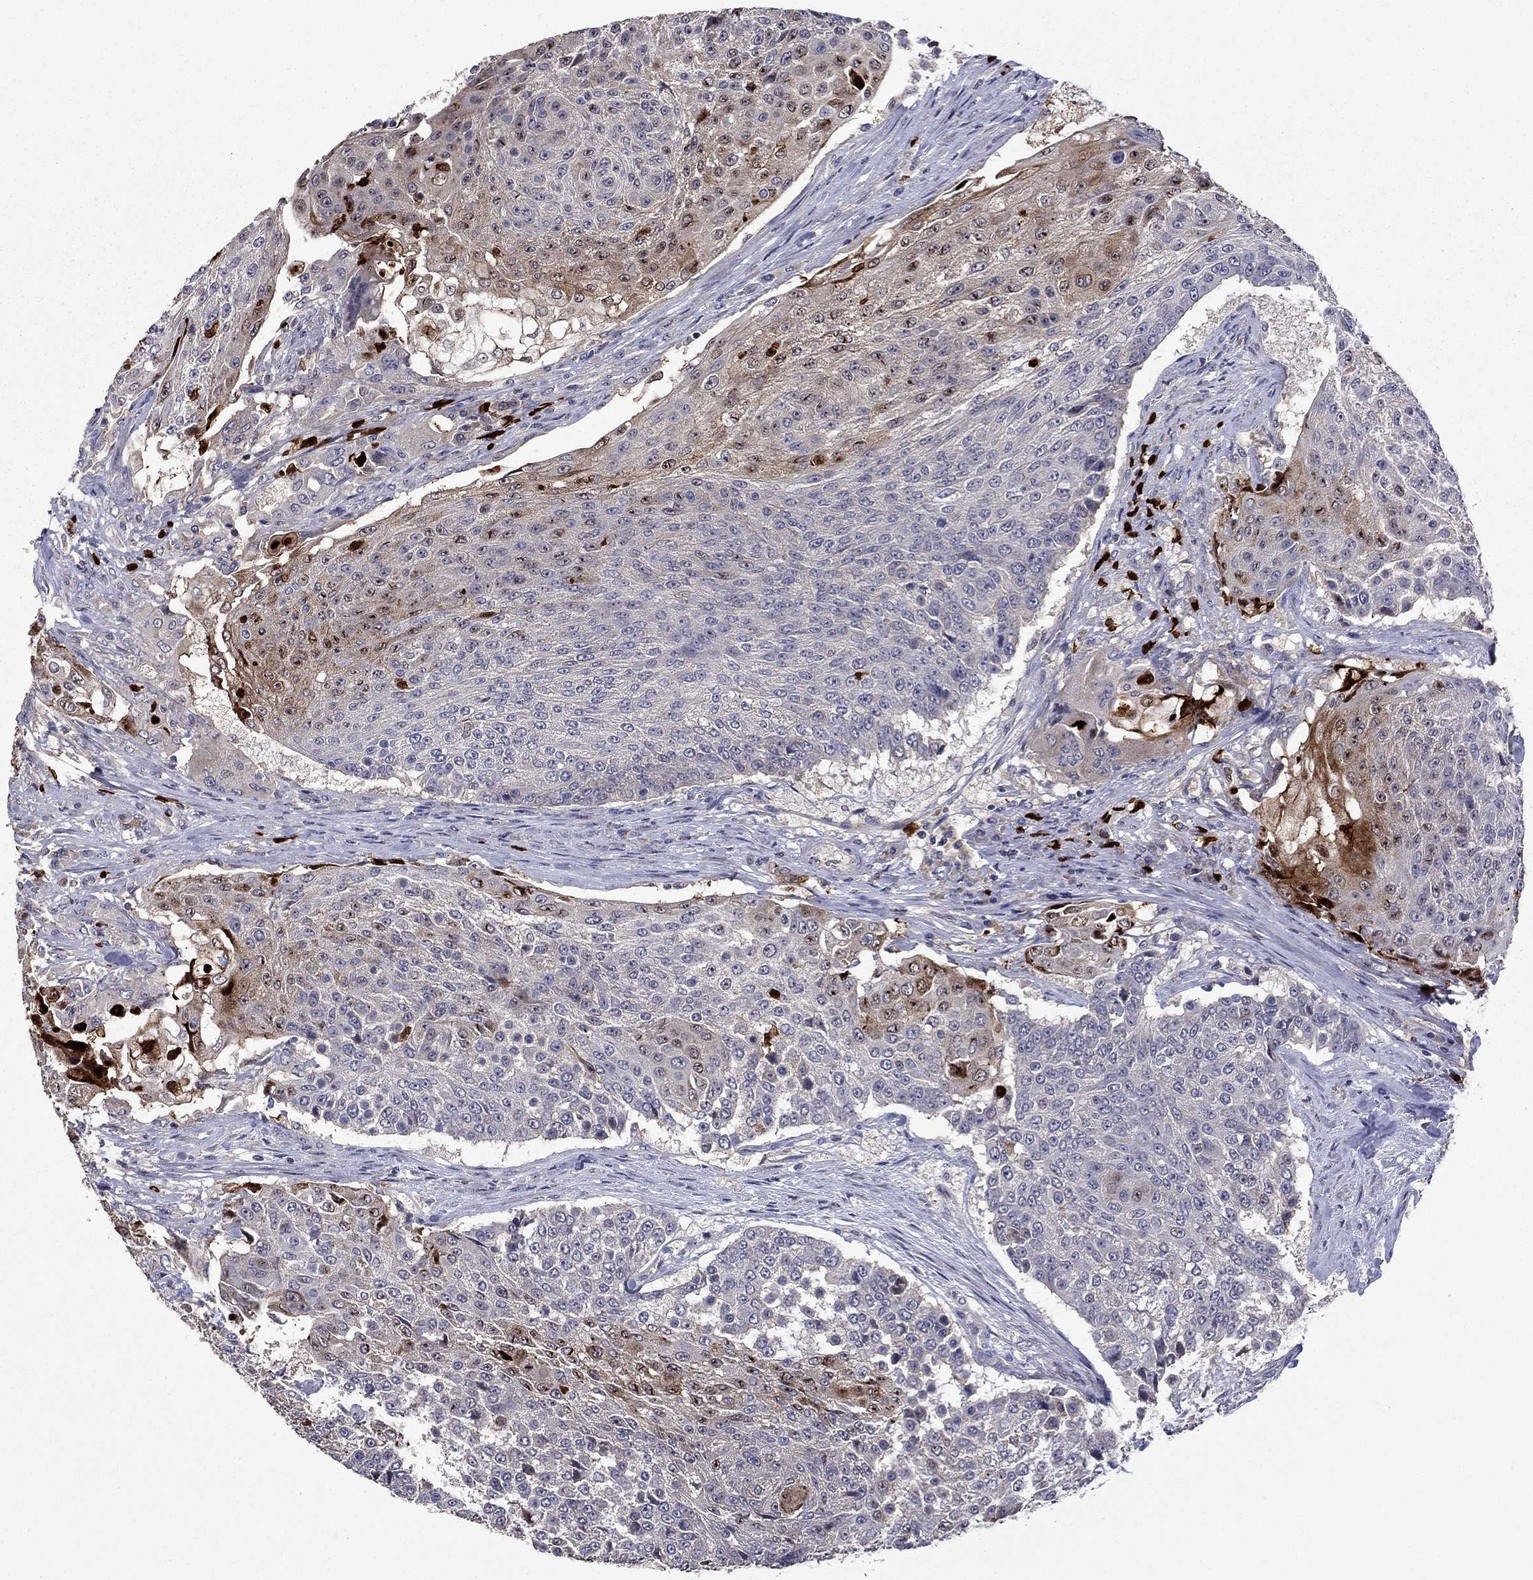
{"staining": {"intensity": "negative", "quantity": "none", "location": "none"}, "tissue": "urothelial cancer", "cell_type": "Tumor cells", "image_type": "cancer", "snomed": [{"axis": "morphology", "description": "Urothelial carcinoma, High grade"}, {"axis": "topography", "description": "Urinary bladder"}], "caption": "A histopathology image of high-grade urothelial carcinoma stained for a protein shows no brown staining in tumor cells.", "gene": "SATB1", "patient": {"sex": "female", "age": 63}}